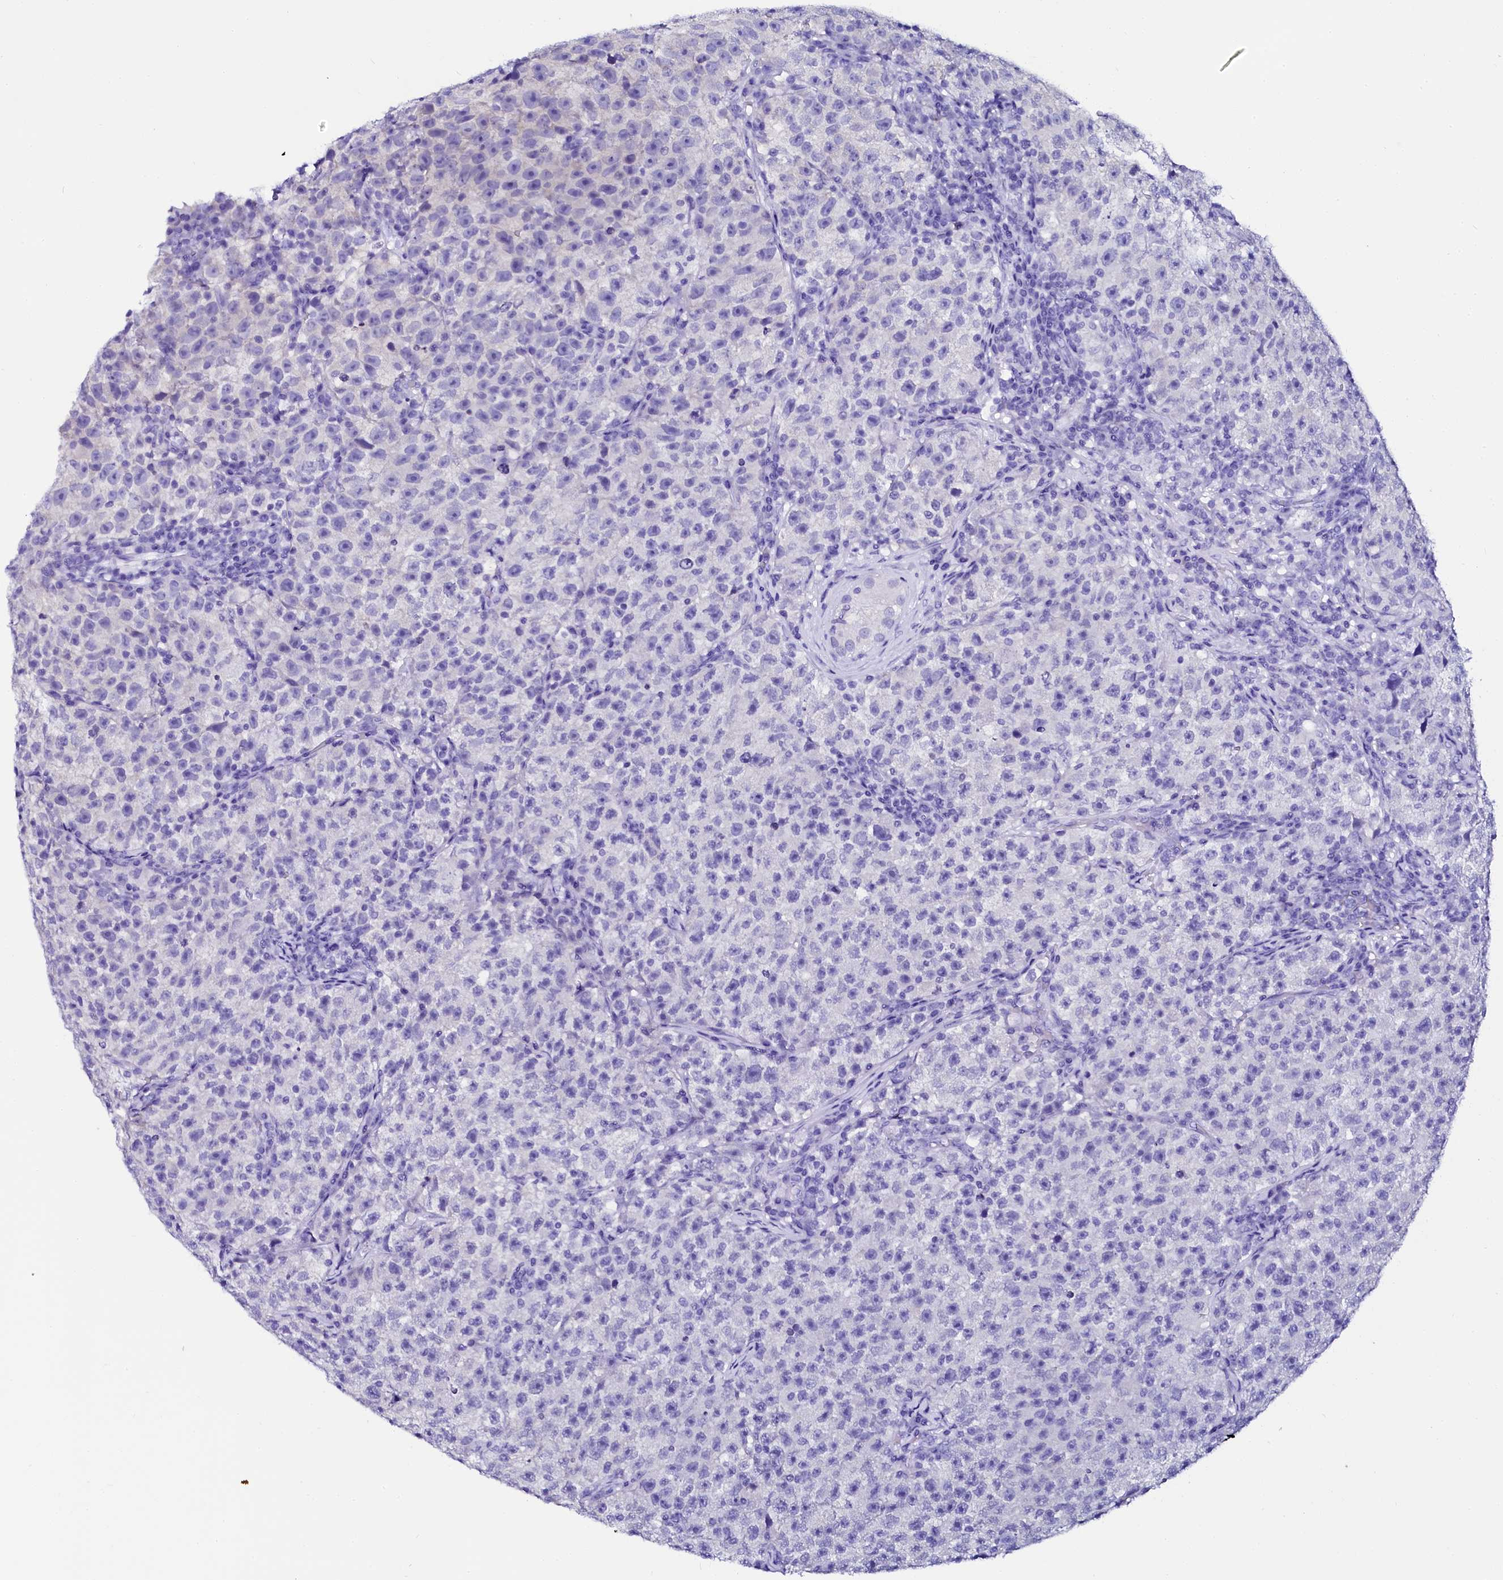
{"staining": {"intensity": "negative", "quantity": "none", "location": "none"}, "tissue": "testis cancer", "cell_type": "Tumor cells", "image_type": "cancer", "snomed": [{"axis": "morphology", "description": "Seminoma, NOS"}, {"axis": "topography", "description": "Testis"}], "caption": "This is an immunohistochemistry (IHC) photomicrograph of testis seminoma. There is no expression in tumor cells.", "gene": "SORD", "patient": {"sex": "male", "age": 22}}